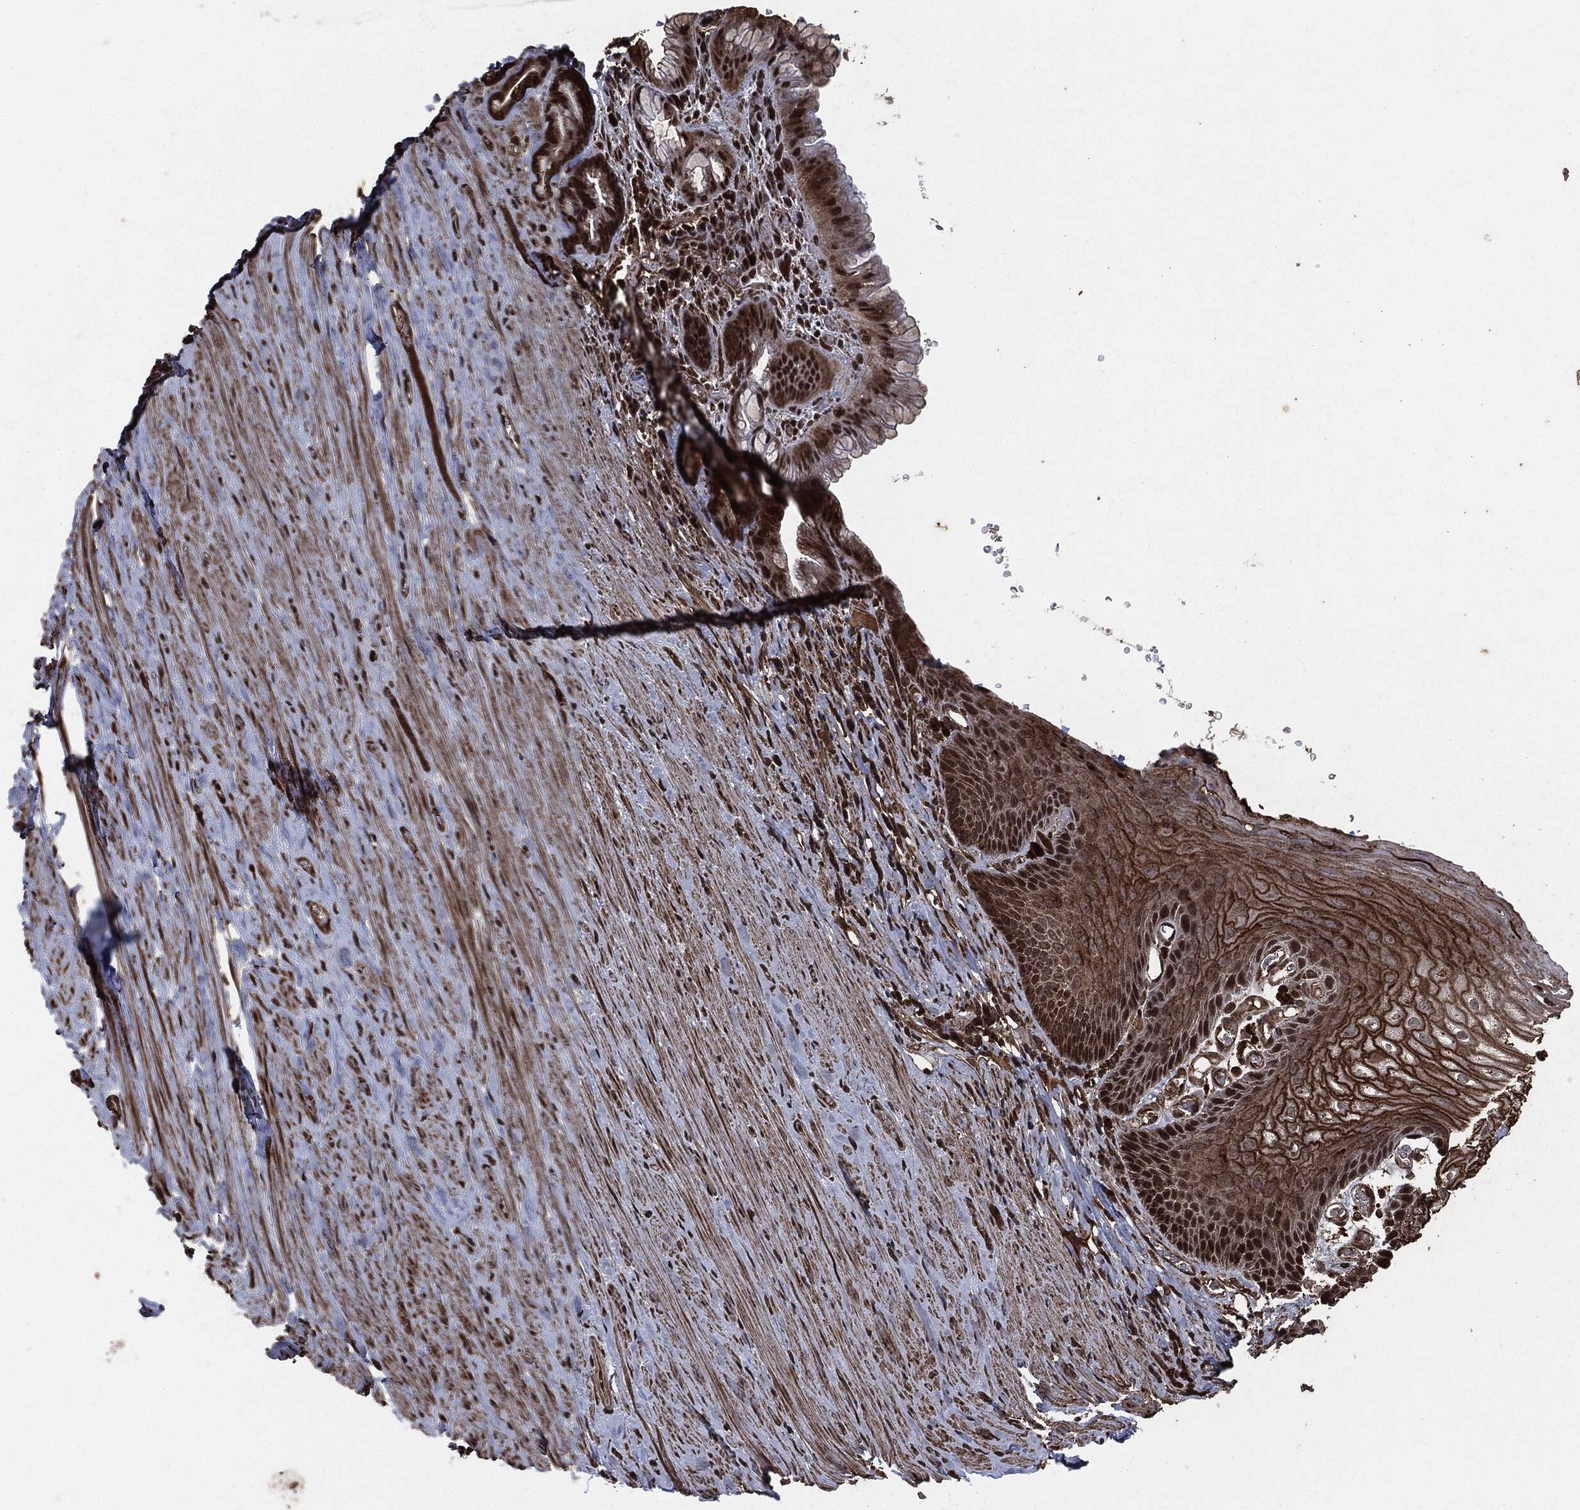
{"staining": {"intensity": "strong", "quantity": "25%-75%", "location": "cytoplasmic/membranous,nuclear"}, "tissue": "esophagus", "cell_type": "Squamous epithelial cells", "image_type": "normal", "snomed": [{"axis": "morphology", "description": "Normal tissue, NOS"}, {"axis": "topography", "description": "Esophagus"}], "caption": "Esophagus stained with a brown dye reveals strong cytoplasmic/membranous,nuclear positive expression in approximately 25%-75% of squamous epithelial cells.", "gene": "EGFR", "patient": {"sex": "male", "age": 64}}